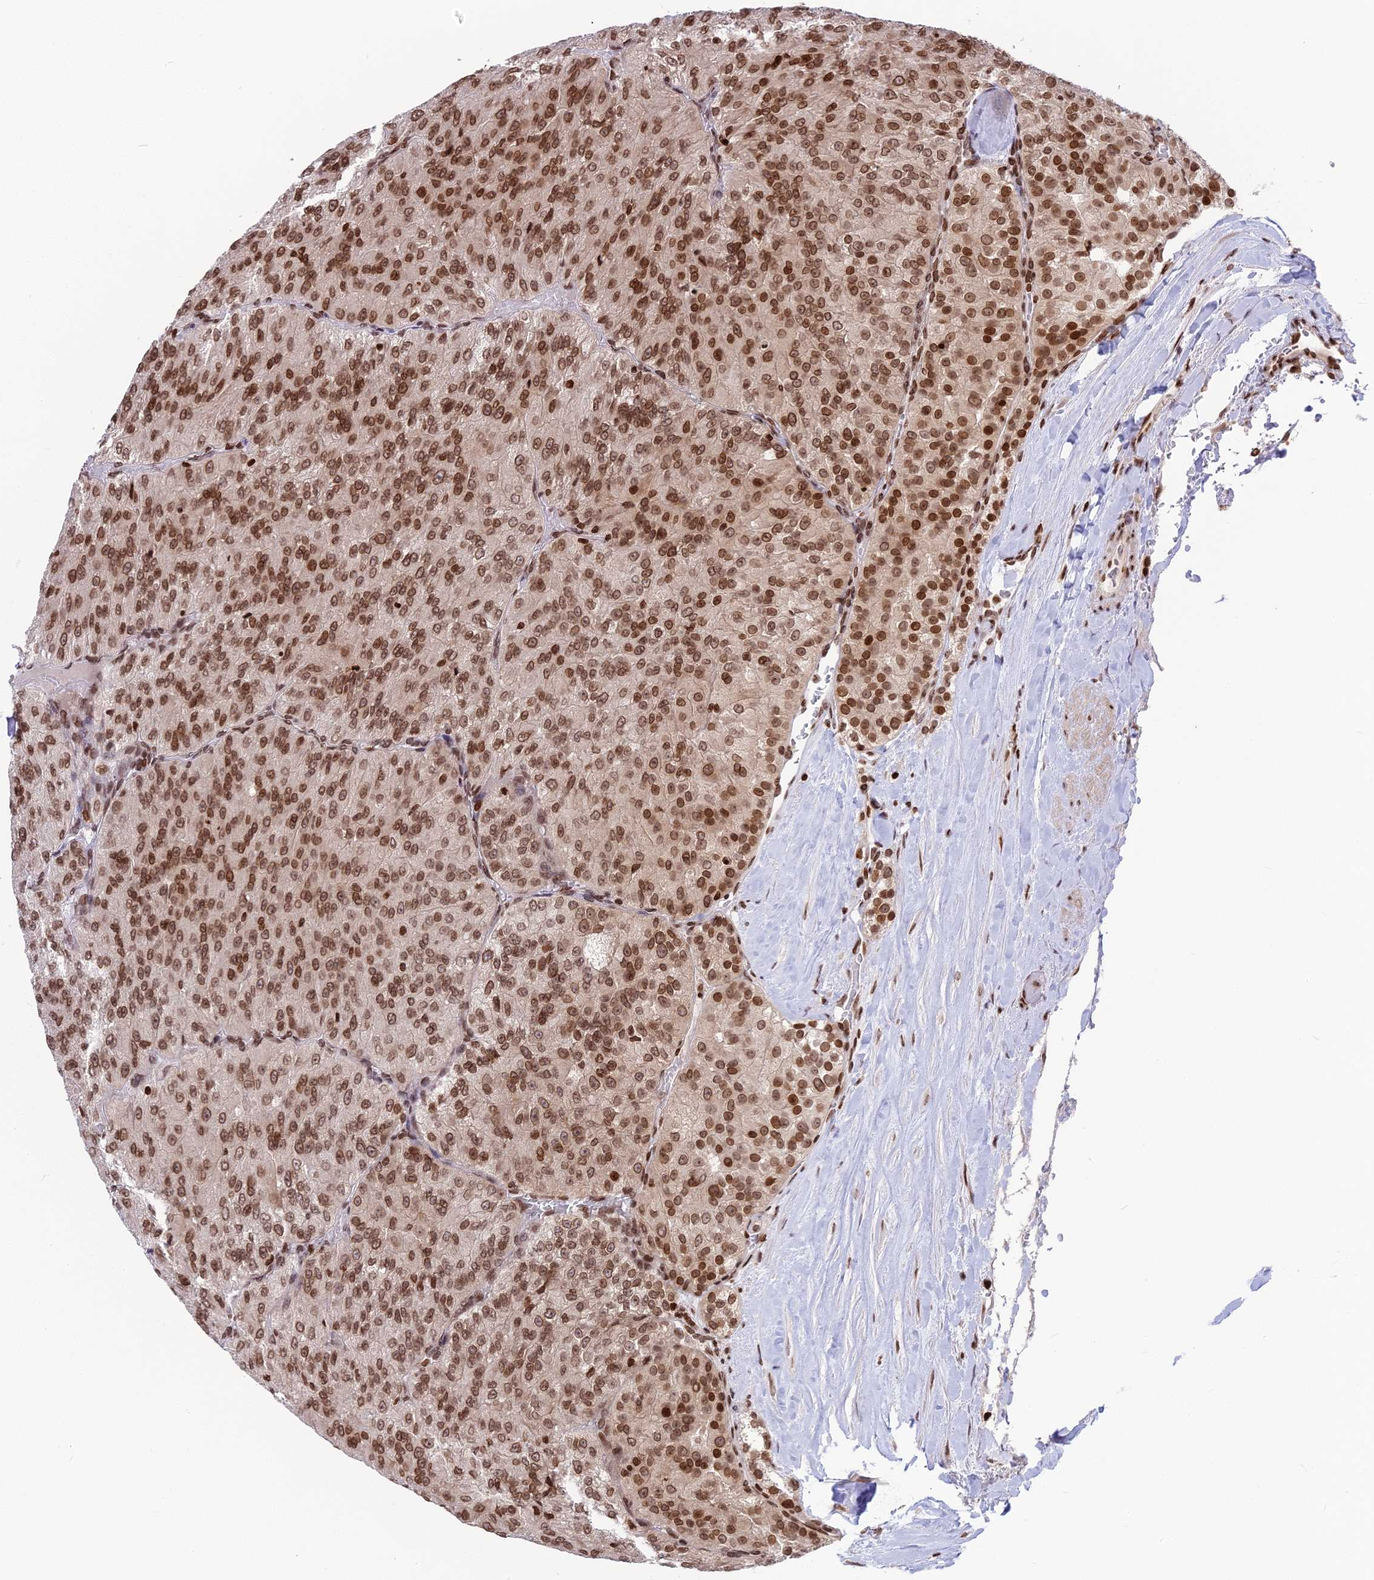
{"staining": {"intensity": "moderate", "quantity": ">75%", "location": "nuclear"}, "tissue": "renal cancer", "cell_type": "Tumor cells", "image_type": "cancer", "snomed": [{"axis": "morphology", "description": "Adenocarcinoma, NOS"}, {"axis": "topography", "description": "Kidney"}], "caption": "Tumor cells exhibit moderate nuclear positivity in approximately >75% of cells in renal adenocarcinoma.", "gene": "TET2", "patient": {"sex": "female", "age": 63}}